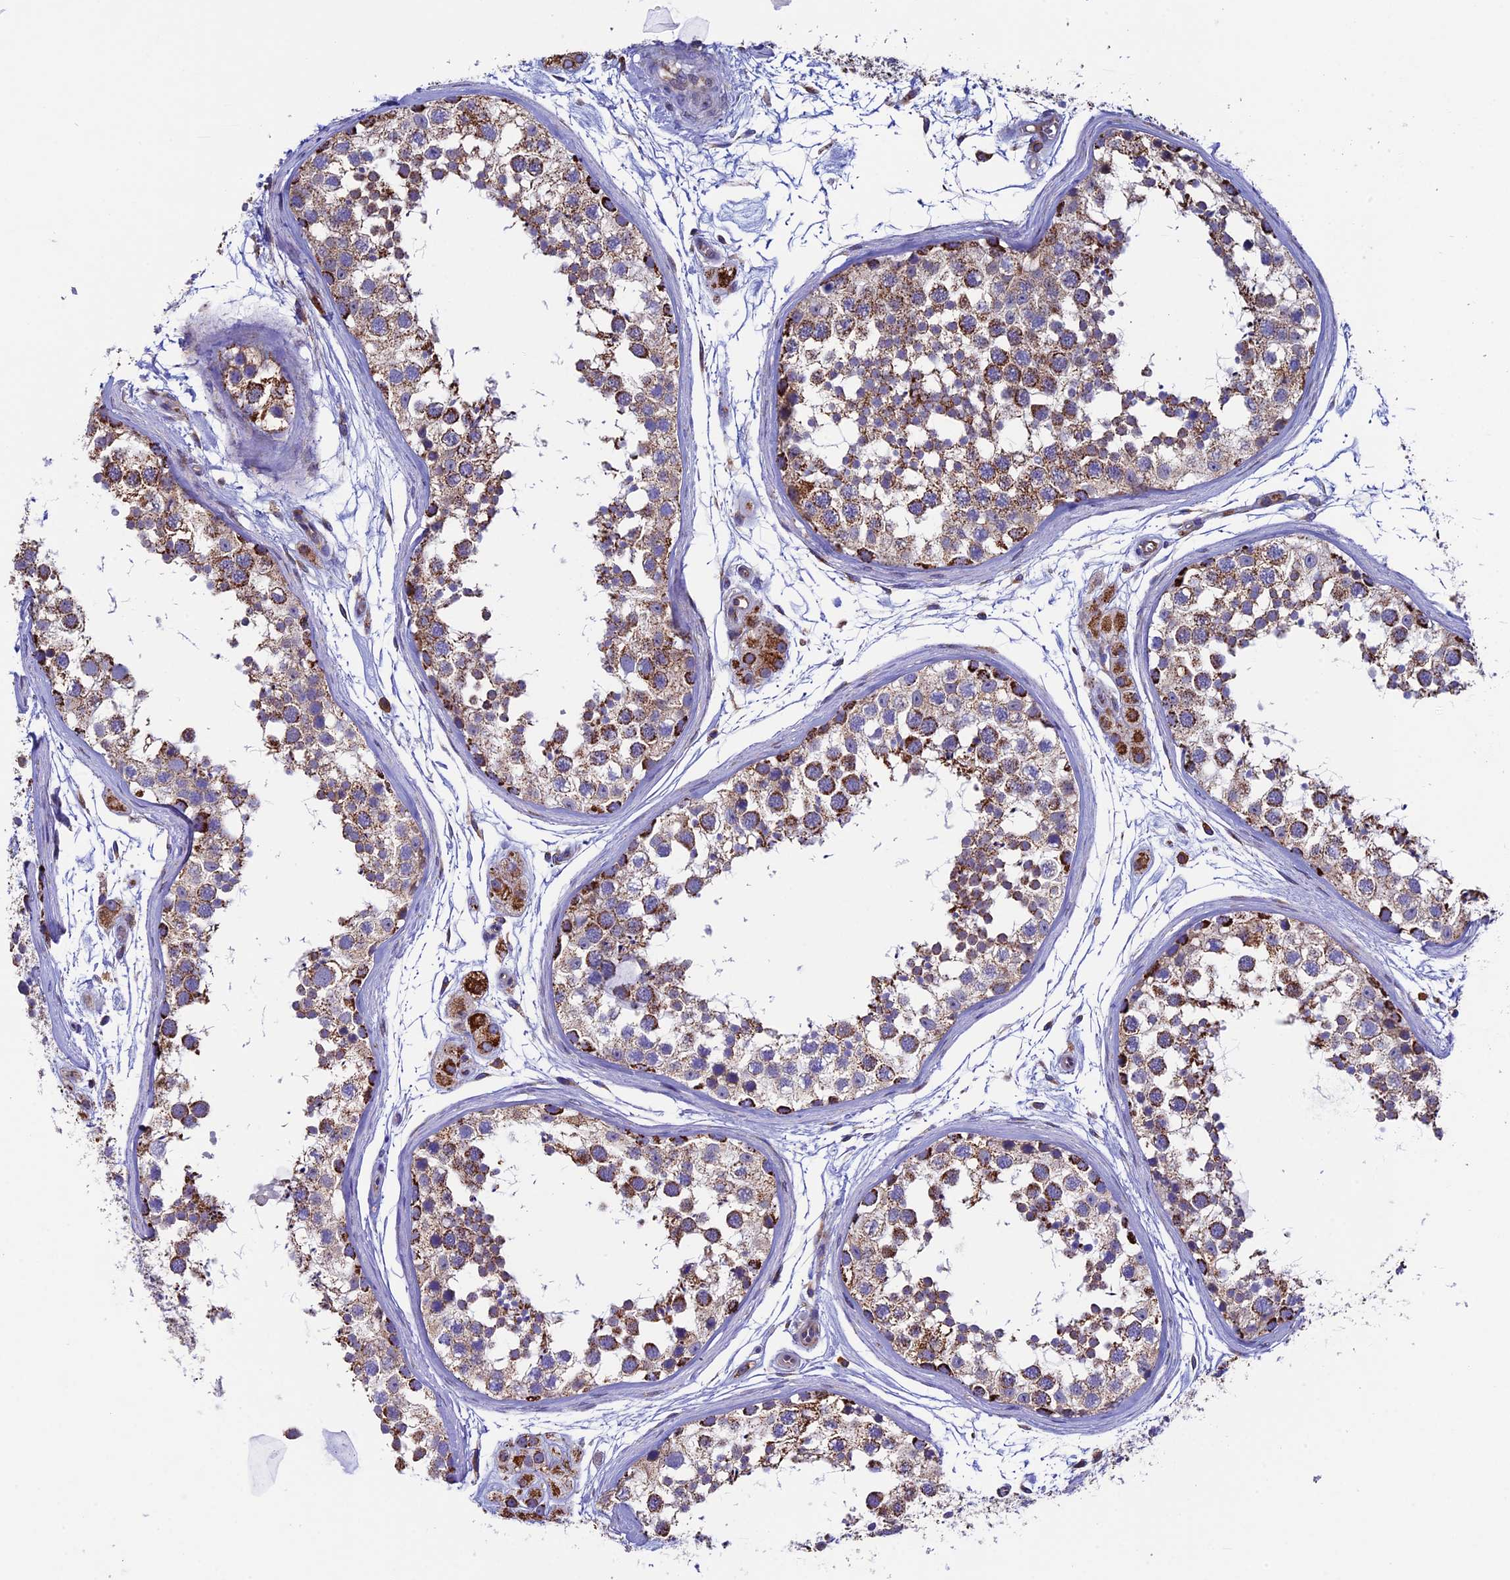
{"staining": {"intensity": "strong", "quantity": "25%-75%", "location": "cytoplasmic/membranous"}, "tissue": "testis", "cell_type": "Cells in seminiferous ducts", "image_type": "normal", "snomed": [{"axis": "morphology", "description": "Normal tissue, NOS"}, {"axis": "topography", "description": "Testis"}], "caption": "Strong cytoplasmic/membranous protein positivity is present in about 25%-75% of cells in seminiferous ducts in testis. Immunohistochemistry (ihc) stains the protein in brown and the nuclei are stained blue.", "gene": "SLC9A5", "patient": {"sex": "male", "age": 56}}